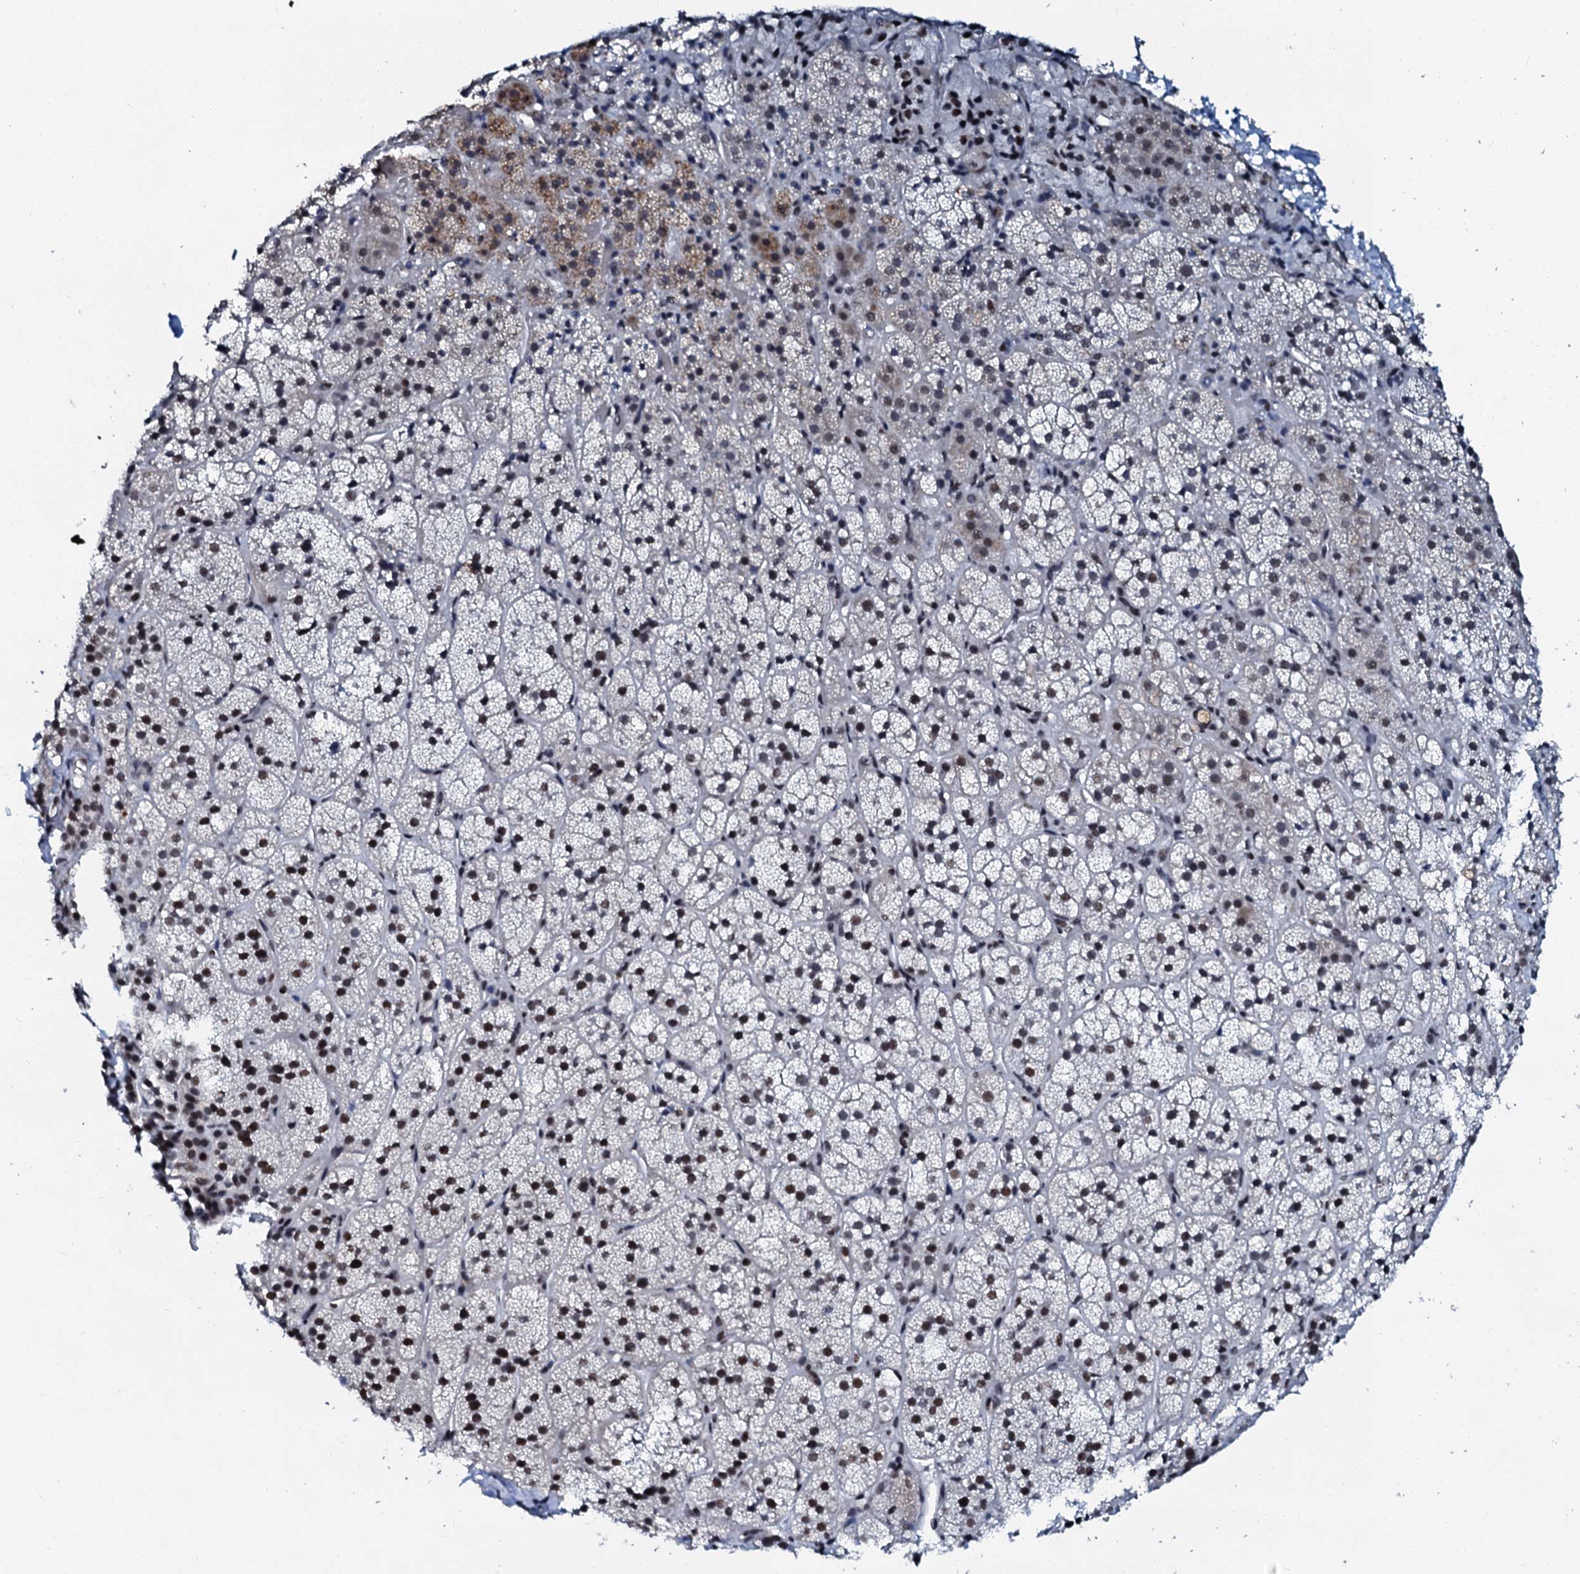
{"staining": {"intensity": "moderate", "quantity": "25%-75%", "location": "nuclear"}, "tissue": "adrenal gland", "cell_type": "Glandular cells", "image_type": "normal", "snomed": [{"axis": "morphology", "description": "Normal tissue, NOS"}, {"axis": "topography", "description": "Adrenal gland"}], "caption": "Adrenal gland was stained to show a protein in brown. There is medium levels of moderate nuclear staining in about 25%-75% of glandular cells.", "gene": "SLTM", "patient": {"sex": "female", "age": 44}}